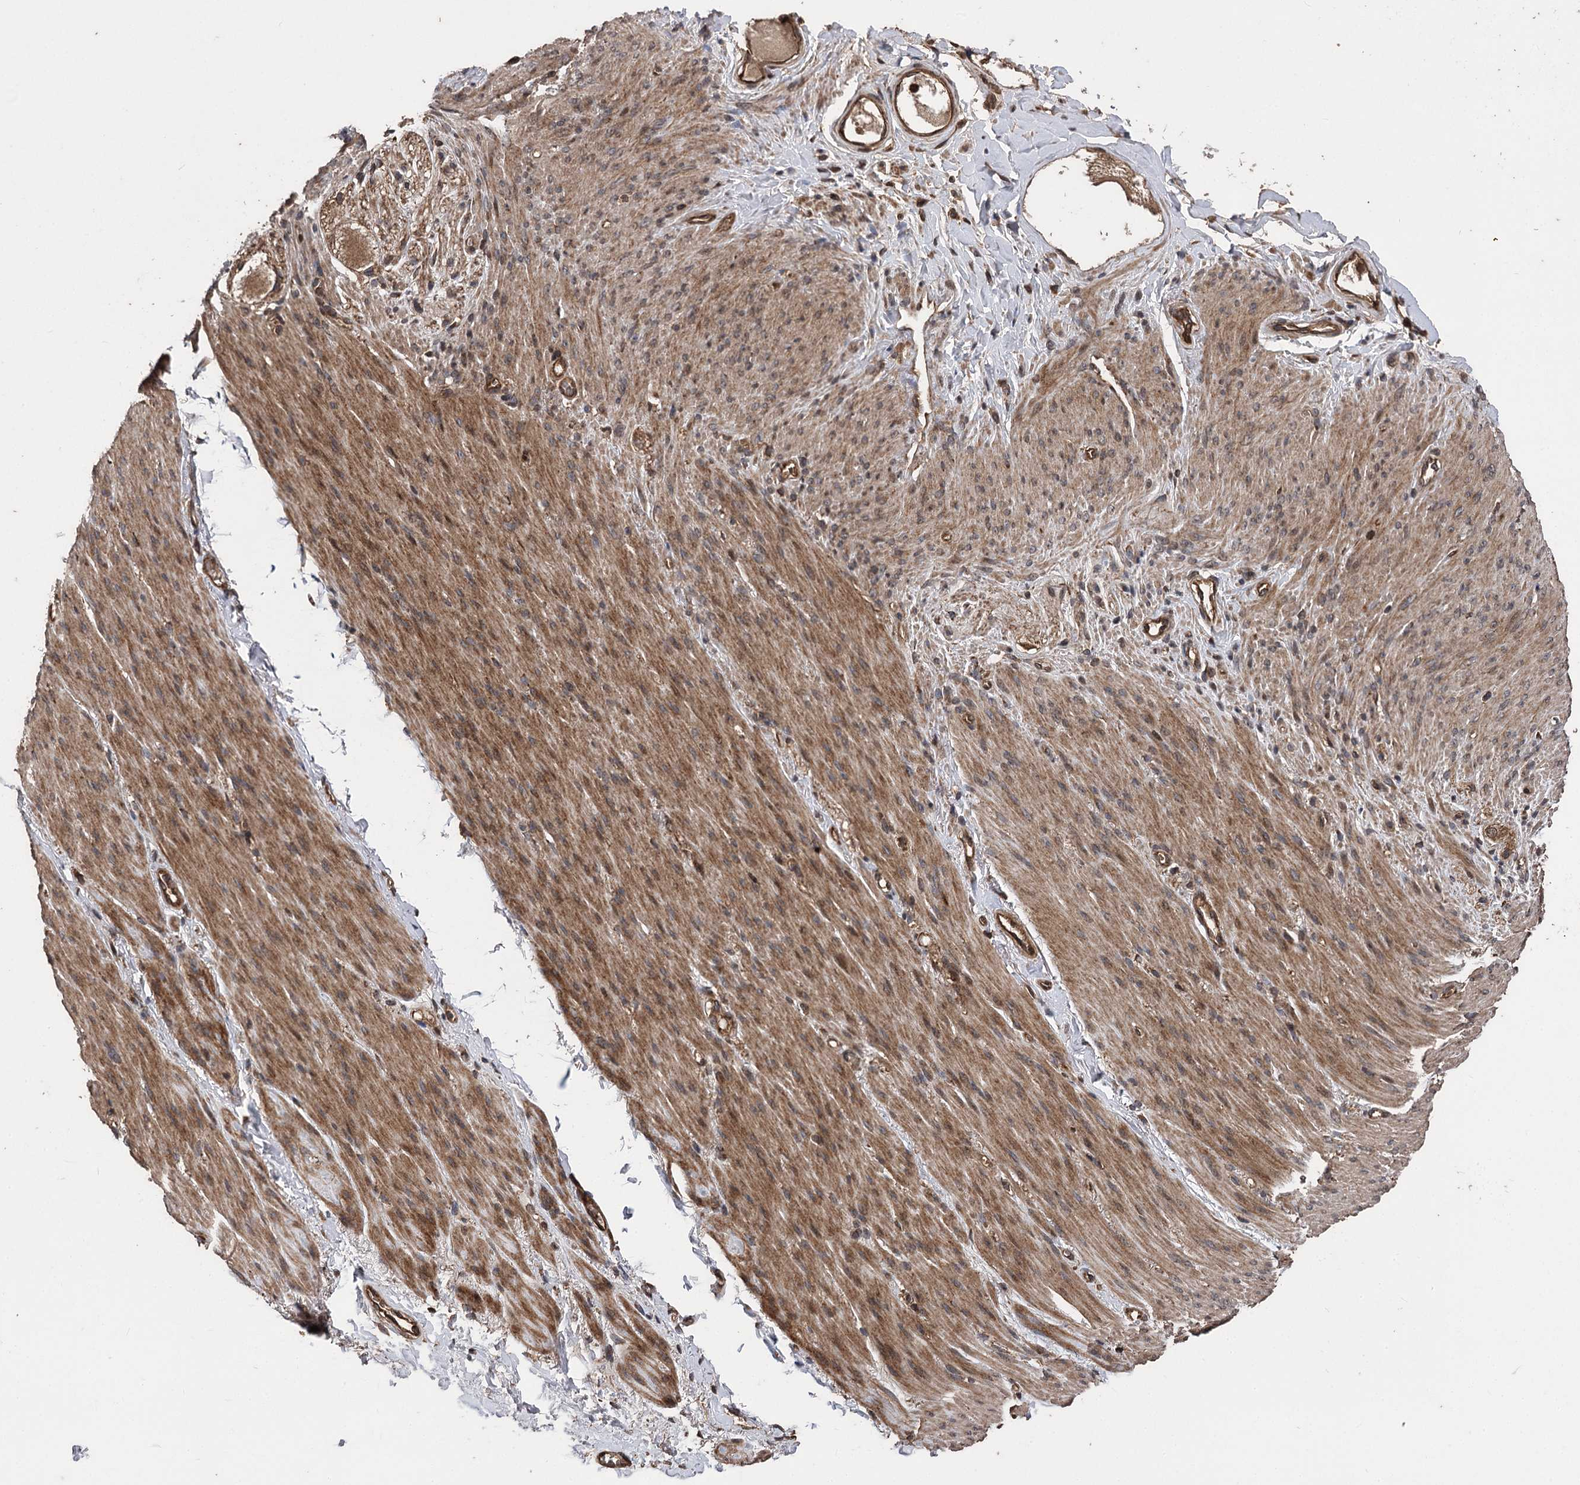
{"staining": {"intensity": "moderate", "quantity": ">75%", "location": "cytoplasmic/membranous"}, "tissue": "adipose tissue", "cell_type": "Adipocytes", "image_type": "normal", "snomed": [{"axis": "morphology", "description": "Normal tissue, NOS"}, {"axis": "topography", "description": "Colon"}, {"axis": "topography", "description": "Peripheral nerve tissue"}], "caption": "Adipocytes demonstrate medium levels of moderate cytoplasmic/membranous staining in approximately >75% of cells in benign human adipose tissue.", "gene": "RASSF3", "patient": {"sex": "female", "age": 61}}